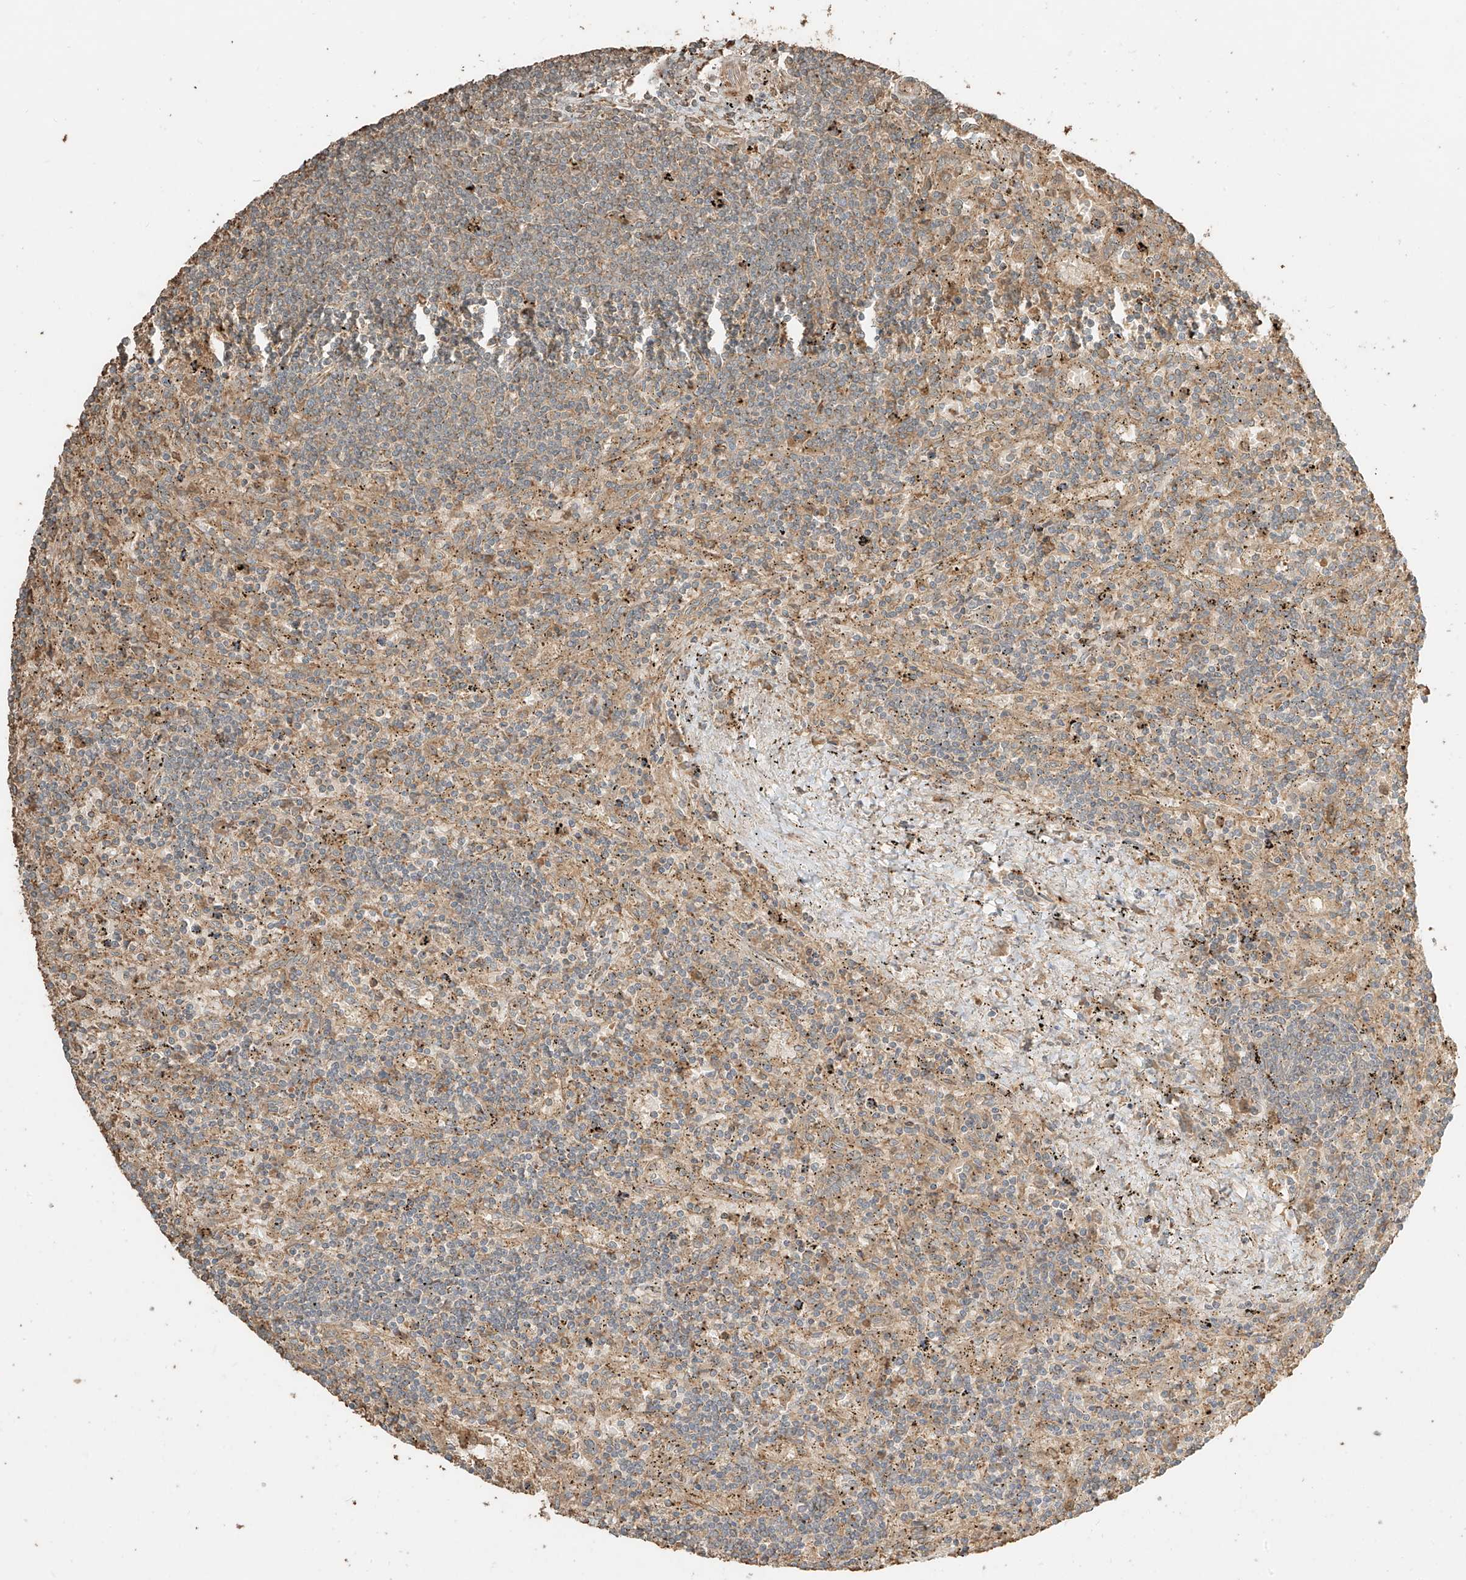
{"staining": {"intensity": "weak", "quantity": "25%-75%", "location": "cytoplasmic/membranous"}, "tissue": "lymphoma", "cell_type": "Tumor cells", "image_type": "cancer", "snomed": [{"axis": "morphology", "description": "Malignant lymphoma, non-Hodgkin's type, Low grade"}, {"axis": "topography", "description": "Spleen"}], "caption": "This micrograph shows lymphoma stained with immunohistochemistry to label a protein in brown. The cytoplasmic/membranous of tumor cells show weak positivity for the protein. Nuclei are counter-stained blue.", "gene": "RFTN2", "patient": {"sex": "male", "age": 76}}